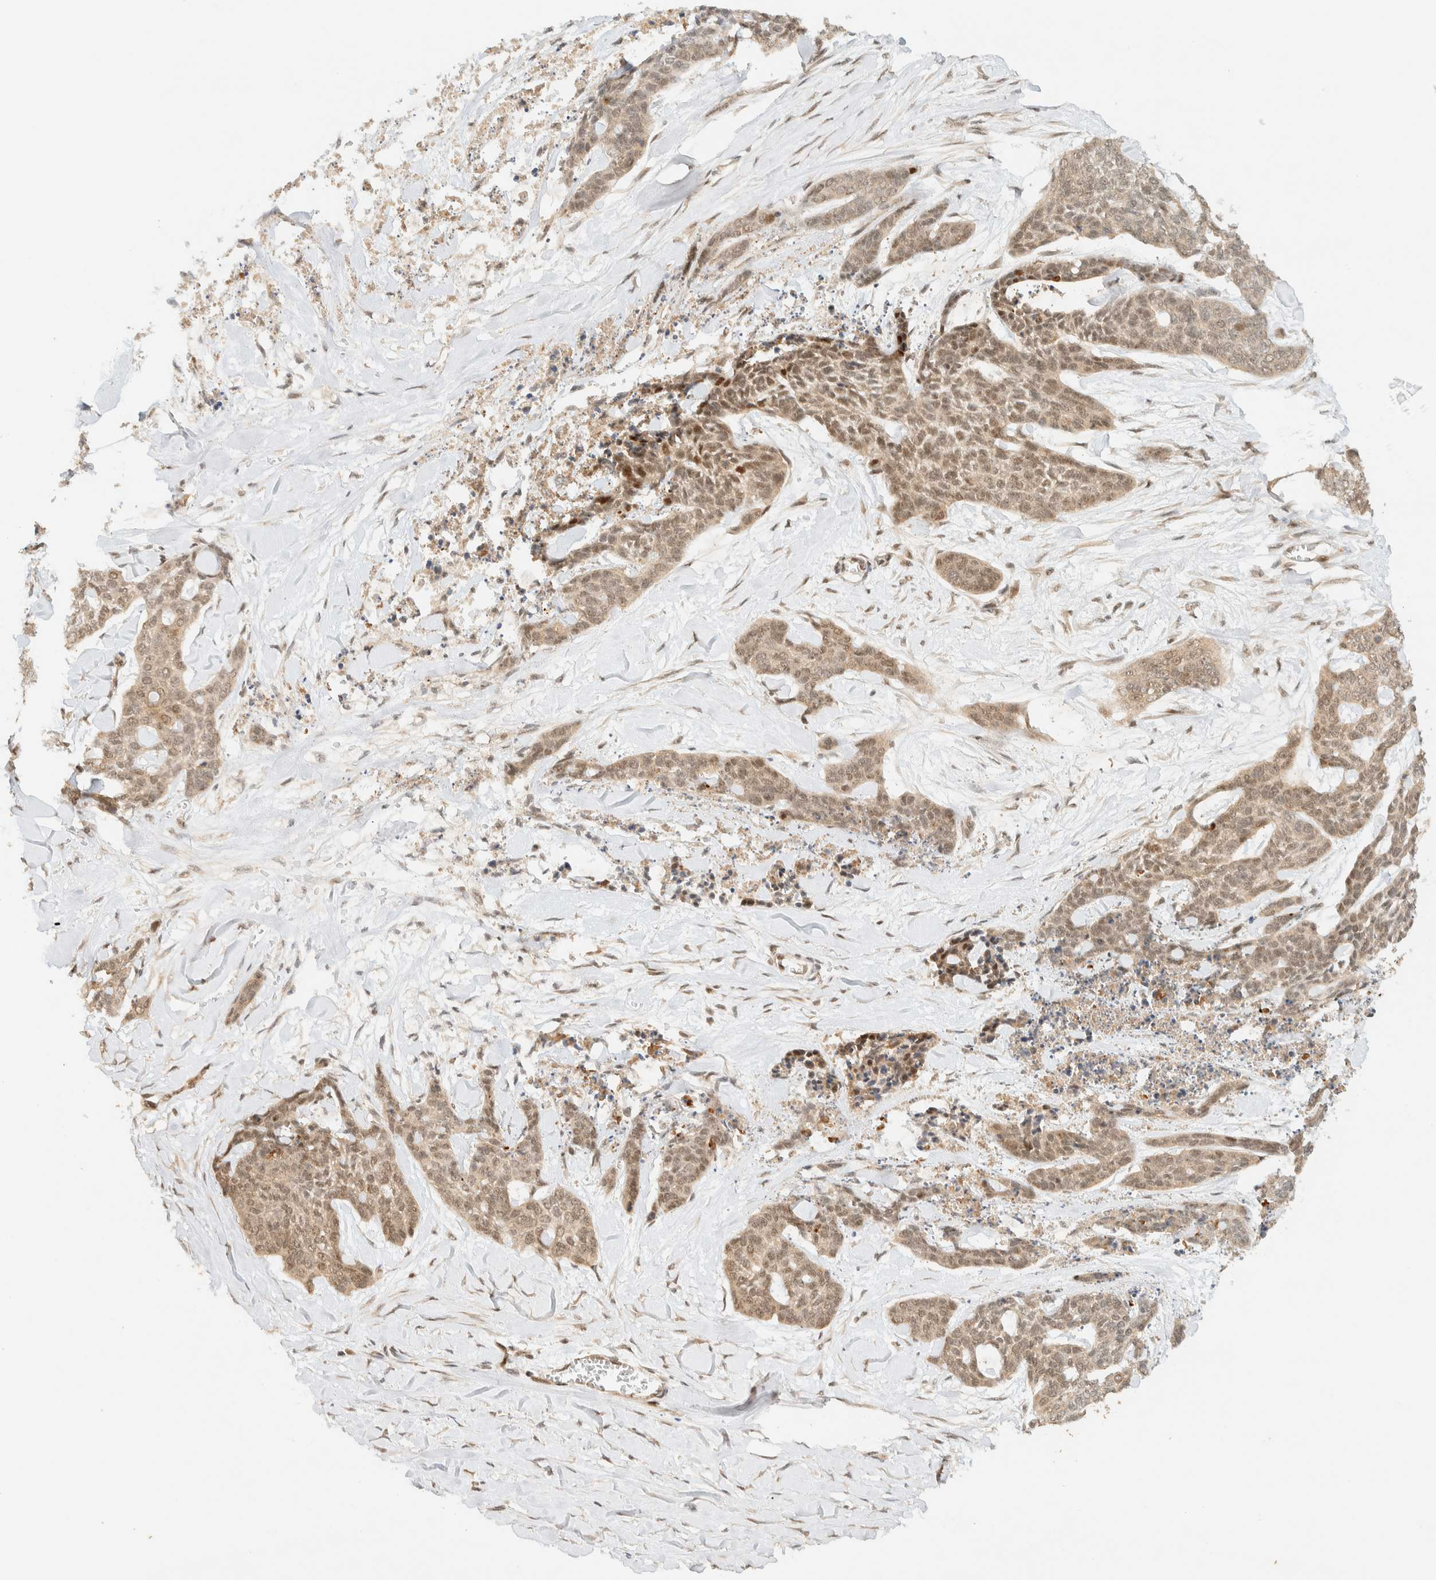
{"staining": {"intensity": "weak", "quantity": ">75%", "location": "cytoplasmic/membranous,nuclear"}, "tissue": "skin cancer", "cell_type": "Tumor cells", "image_type": "cancer", "snomed": [{"axis": "morphology", "description": "Basal cell carcinoma"}, {"axis": "topography", "description": "Skin"}], "caption": "A micrograph of skin cancer stained for a protein displays weak cytoplasmic/membranous and nuclear brown staining in tumor cells.", "gene": "ZBTB34", "patient": {"sex": "female", "age": 64}}